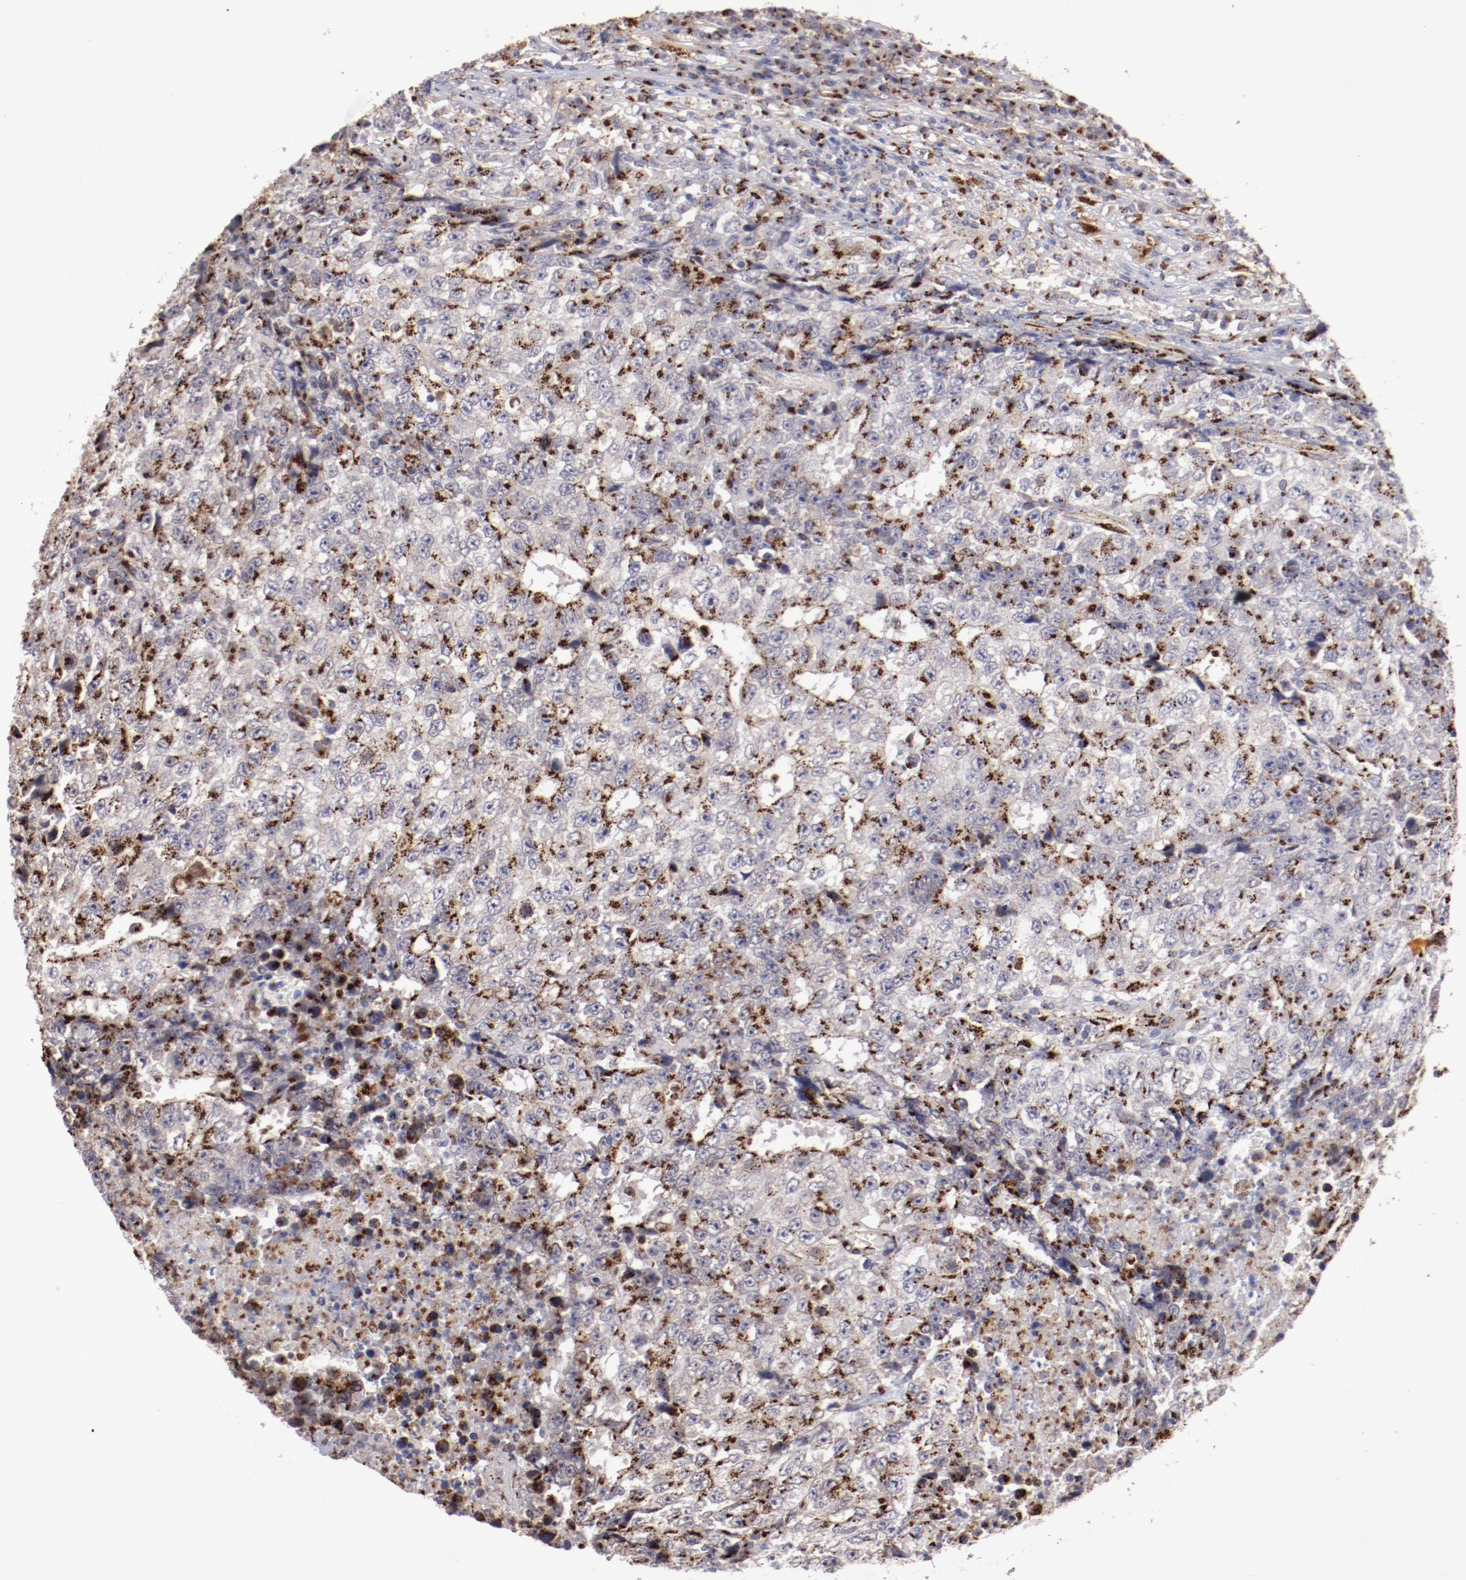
{"staining": {"intensity": "strong", "quantity": "25%-75%", "location": "cytoplasmic/membranous"}, "tissue": "testis cancer", "cell_type": "Tumor cells", "image_type": "cancer", "snomed": [{"axis": "morphology", "description": "Necrosis, NOS"}, {"axis": "morphology", "description": "Carcinoma, Embryonal, NOS"}, {"axis": "topography", "description": "Testis"}], "caption": "A micrograph of testis embryonal carcinoma stained for a protein exhibits strong cytoplasmic/membranous brown staining in tumor cells. (brown staining indicates protein expression, while blue staining denotes nuclei).", "gene": "GOLIM4", "patient": {"sex": "male", "age": 19}}